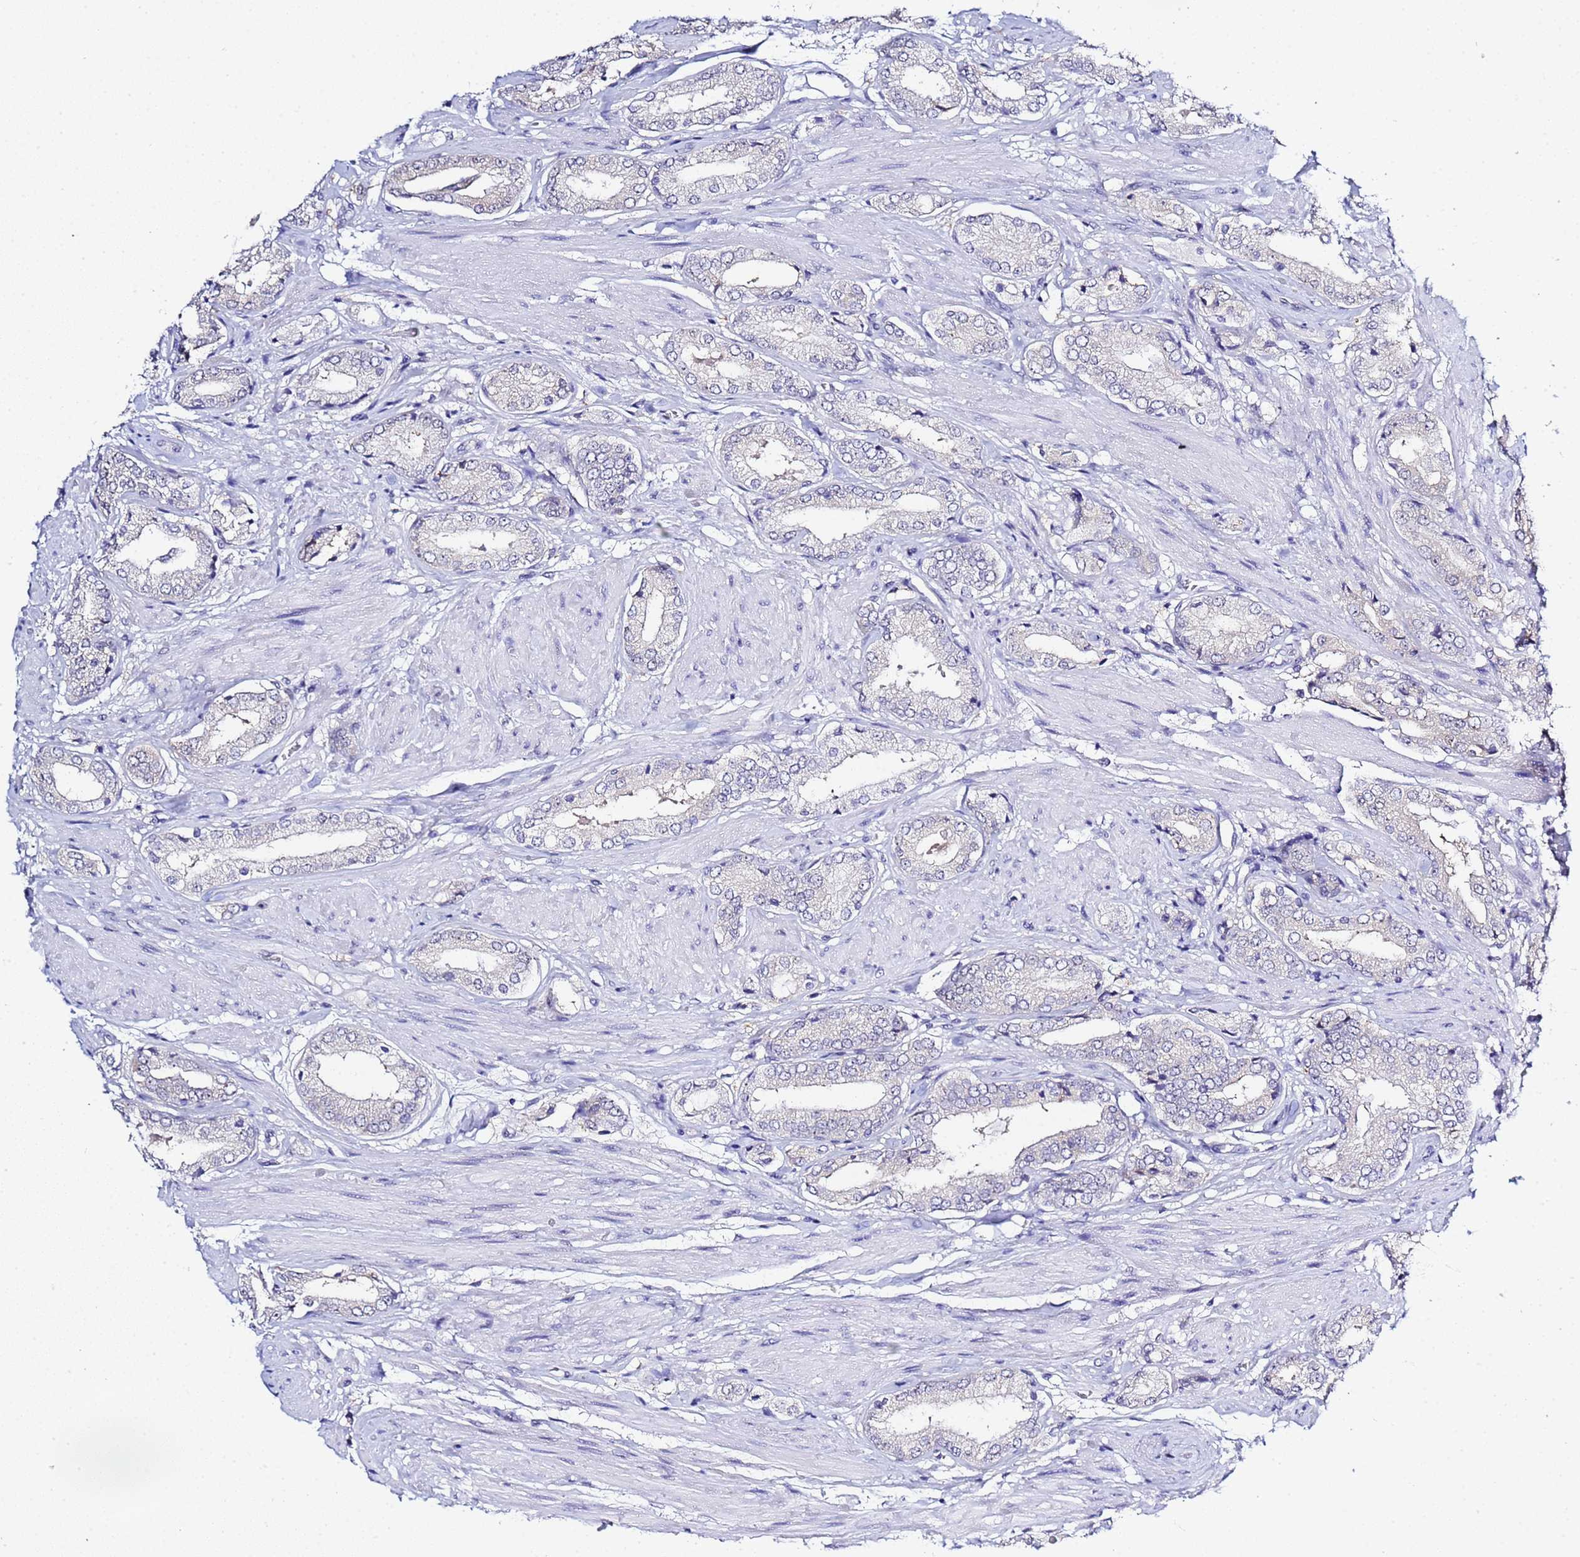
{"staining": {"intensity": "negative", "quantity": "none", "location": "none"}, "tissue": "prostate cancer", "cell_type": "Tumor cells", "image_type": "cancer", "snomed": [{"axis": "morphology", "description": "Adenocarcinoma, High grade"}, {"axis": "topography", "description": "Prostate and seminal vesicle, NOS"}], "caption": "Immunohistochemical staining of human prostate cancer (adenocarcinoma (high-grade)) demonstrates no significant positivity in tumor cells.", "gene": "ACTL6B", "patient": {"sex": "male", "age": 64}}